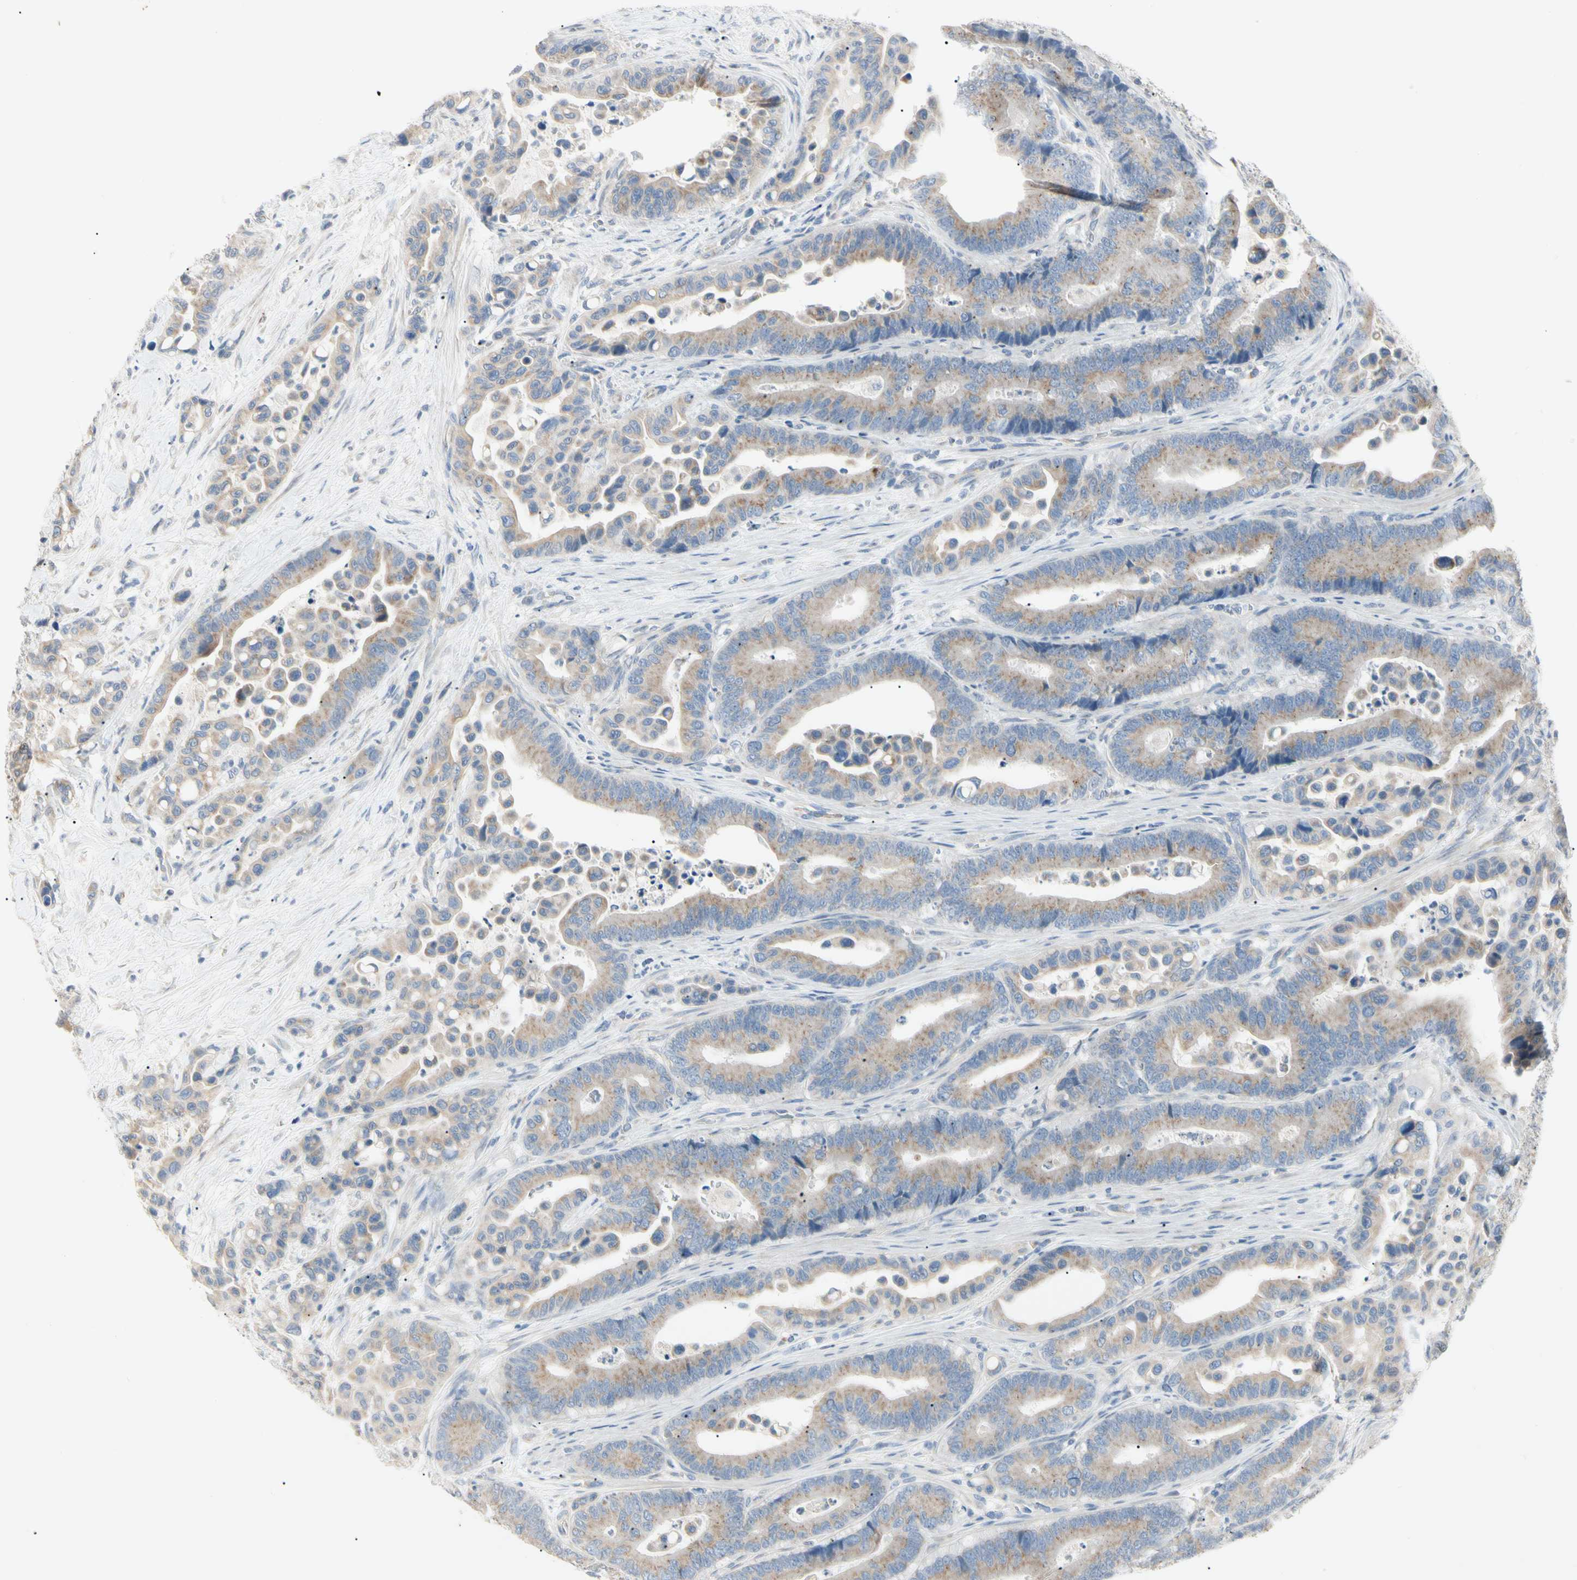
{"staining": {"intensity": "weak", "quantity": ">75%", "location": "cytoplasmic/membranous"}, "tissue": "colorectal cancer", "cell_type": "Tumor cells", "image_type": "cancer", "snomed": [{"axis": "morphology", "description": "Normal tissue, NOS"}, {"axis": "morphology", "description": "Adenocarcinoma, NOS"}, {"axis": "topography", "description": "Colon"}], "caption": "Immunohistochemical staining of colorectal adenocarcinoma reveals weak cytoplasmic/membranous protein expression in approximately >75% of tumor cells.", "gene": "ALDH18A1", "patient": {"sex": "male", "age": 82}}